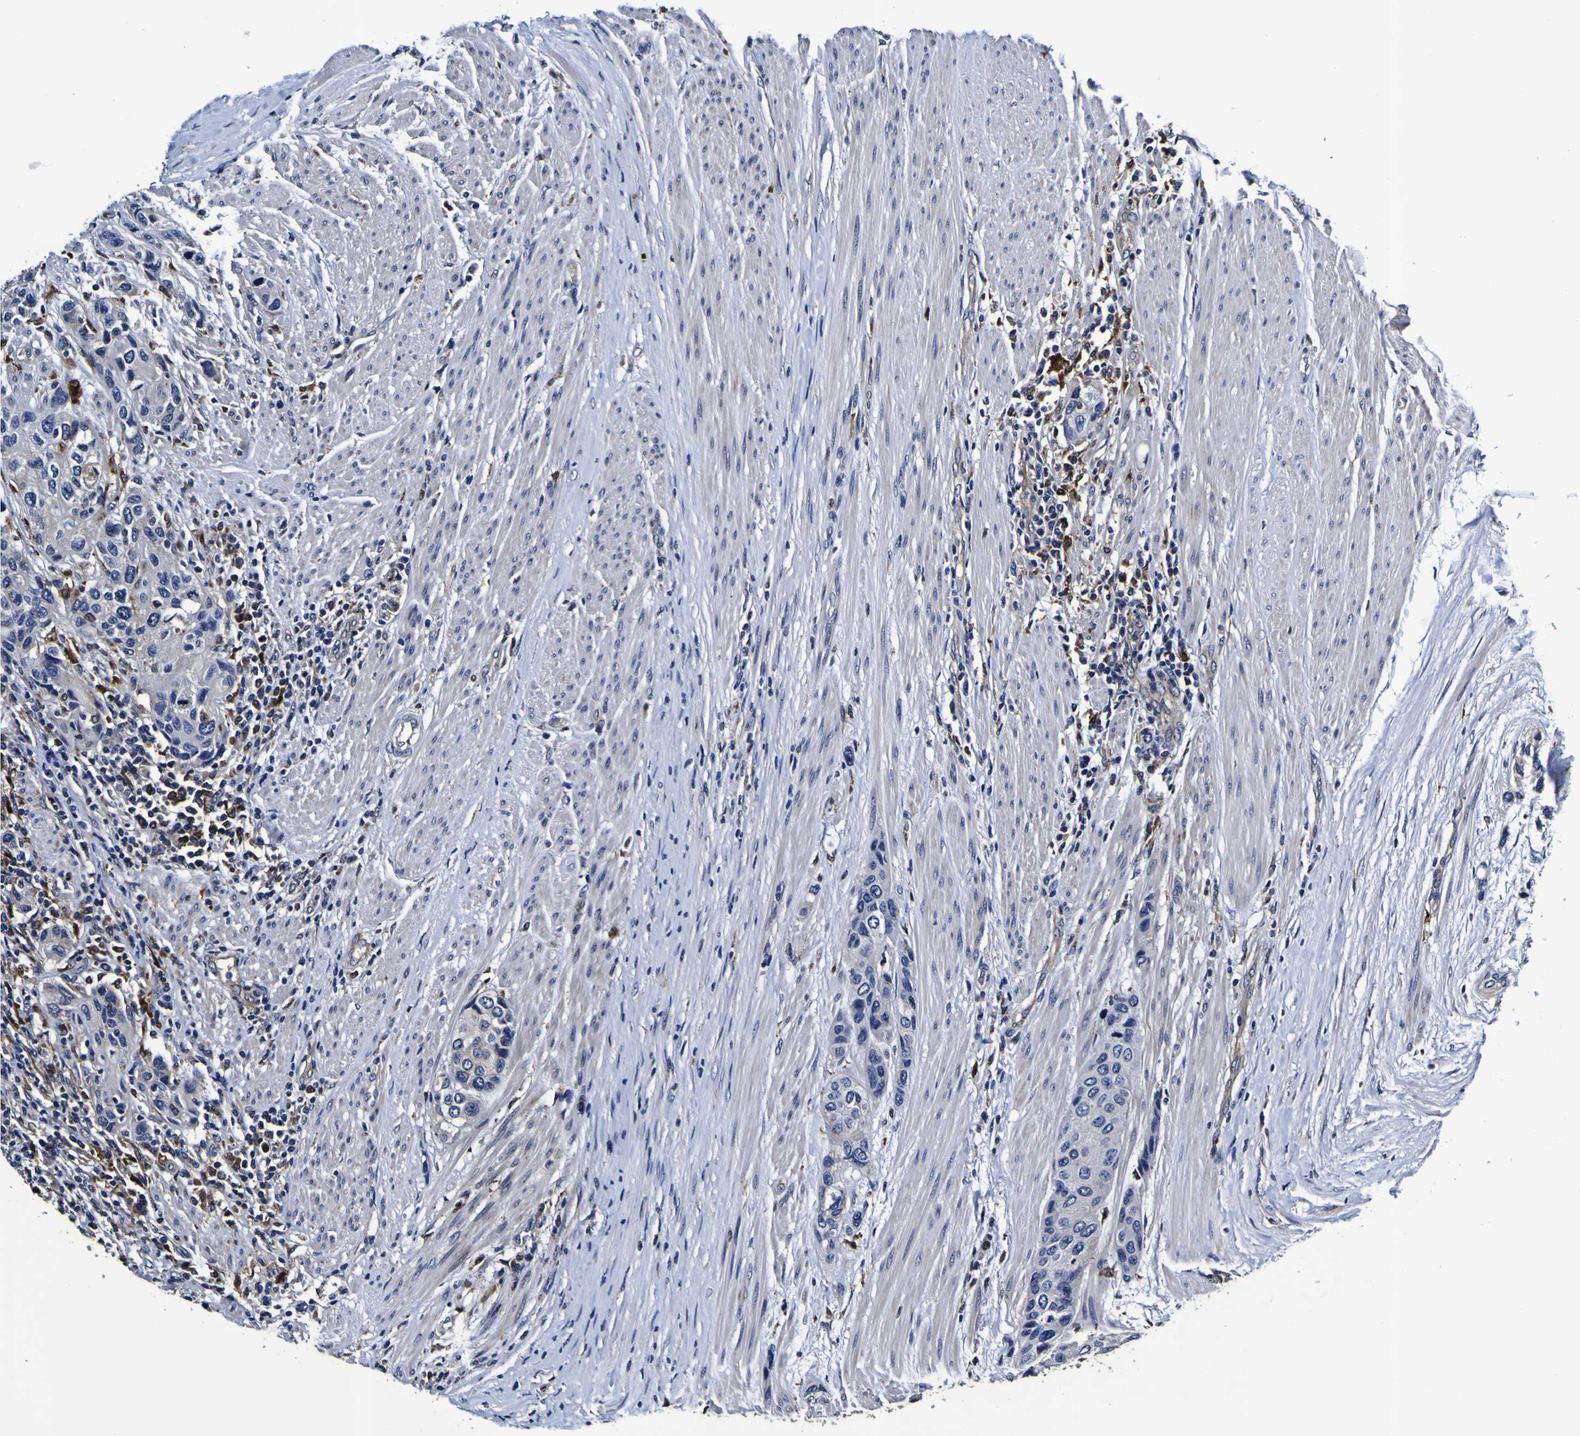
{"staining": {"intensity": "weak", "quantity": "<25%", "location": "cytoplasmic/membranous"}, "tissue": "urothelial cancer", "cell_type": "Tumor cells", "image_type": "cancer", "snomed": [{"axis": "morphology", "description": "Urothelial carcinoma, High grade"}, {"axis": "topography", "description": "Urinary bladder"}], "caption": "This is an IHC micrograph of urothelial carcinoma (high-grade). There is no expression in tumor cells.", "gene": "GPX1", "patient": {"sex": "female", "age": 56}}